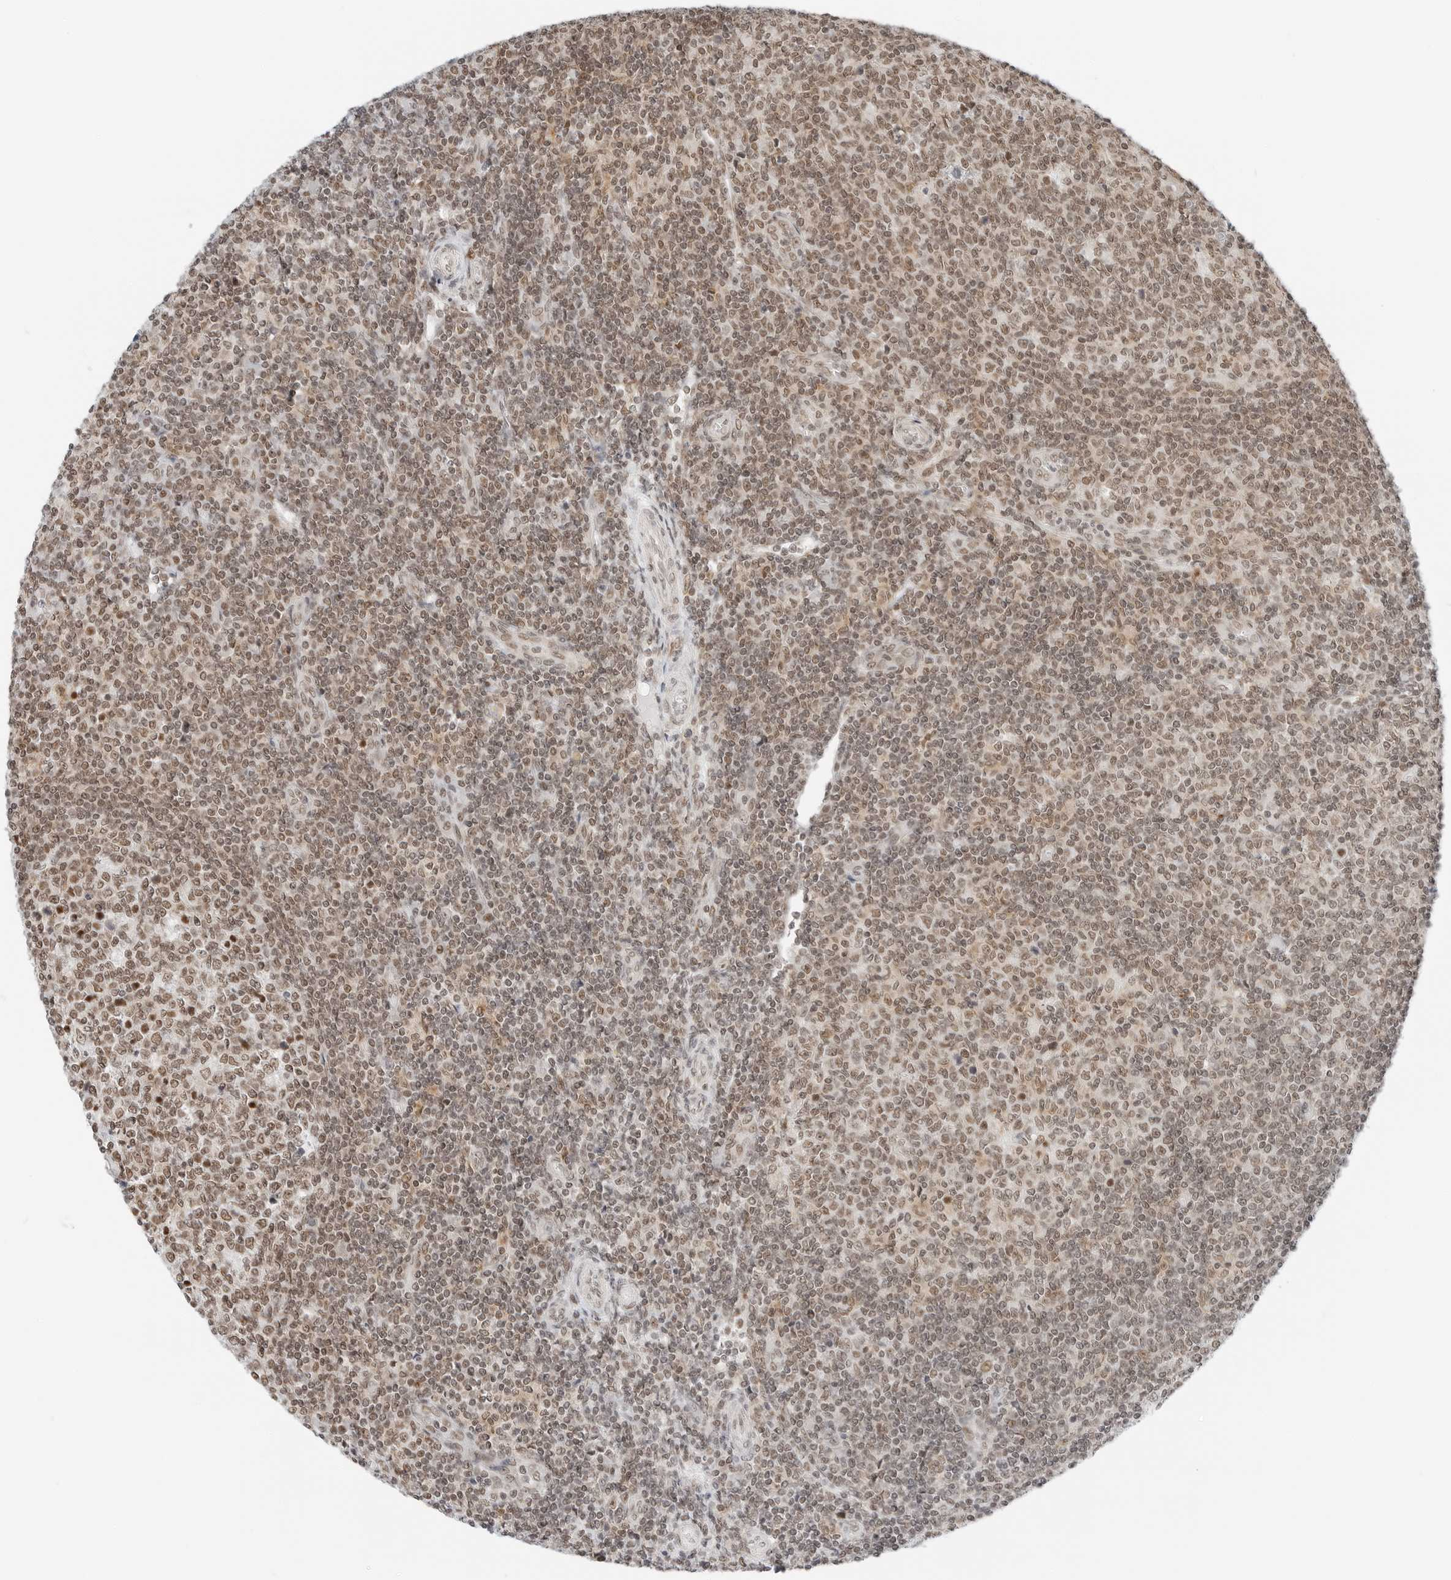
{"staining": {"intensity": "moderate", "quantity": ">75%", "location": "nuclear"}, "tissue": "tonsil", "cell_type": "Germinal center cells", "image_type": "normal", "snomed": [{"axis": "morphology", "description": "Normal tissue, NOS"}, {"axis": "topography", "description": "Tonsil"}], "caption": "Immunohistochemistry micrograph of benign human tonsil stained for a protein (brown), which shows medium levels of moderate nuclear staining in about >75% of germinal center cells.", "gene": "CRTC2", "patient": {"sex": "female", "age": 19}}